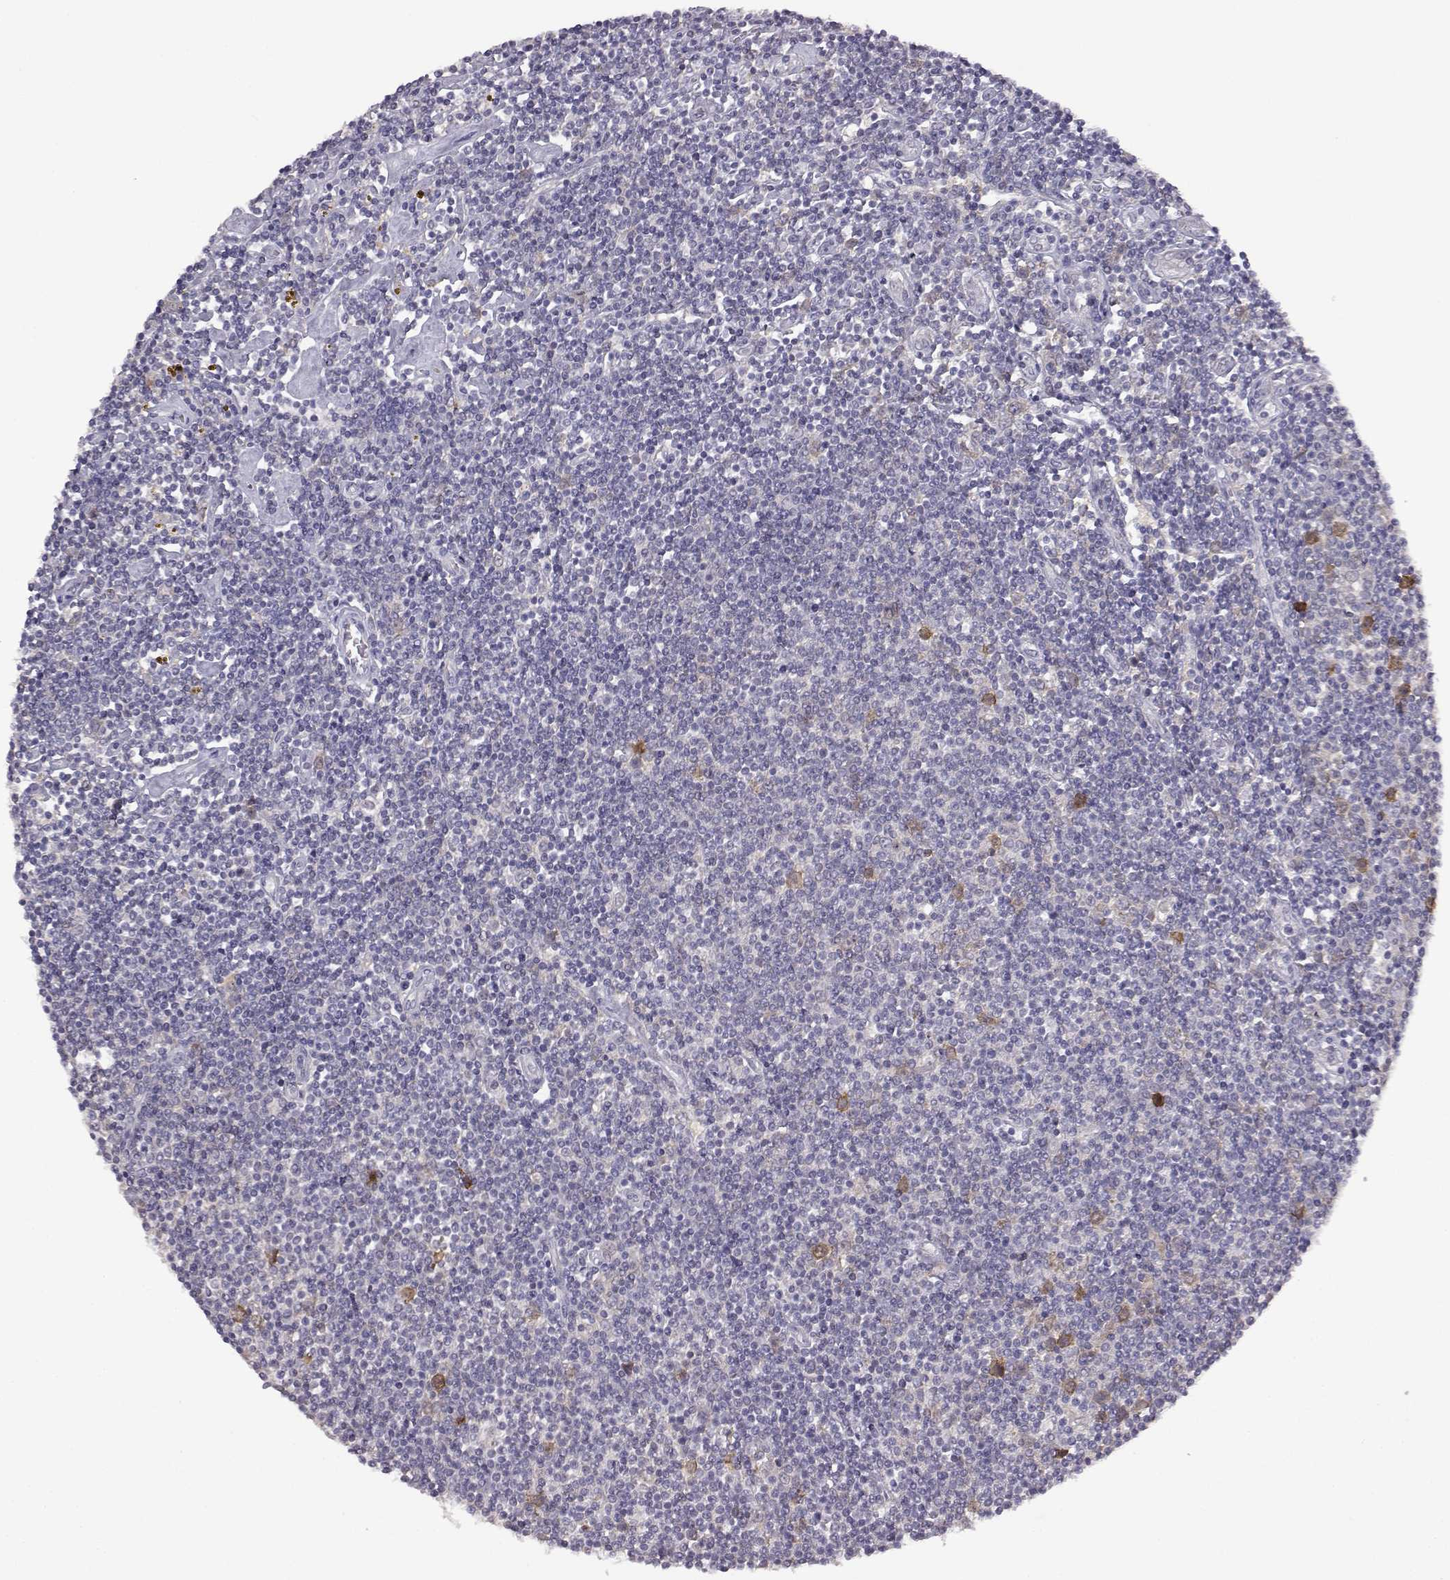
{"staining": {"intensity": "negative", "quantity": "none", "location": "none"}, "tissue": "lymphoma", "cell_type": "Tumor cells", "image_type": "cancer", "snomed": [{"axis": "morphology", "description": "Hodgkin's disease, NOS"}, {"axis": "topography", "description": "Lymph node"}], "caption": "A high-resolution photomicrograph shows immunohistochemistry staining of Hodgkin's disease, which reveals no significant staining in tumor cells. Nuclei are stained in blue.", "gene": "VGF", "patient": {"sex": "male", "age": 40}}